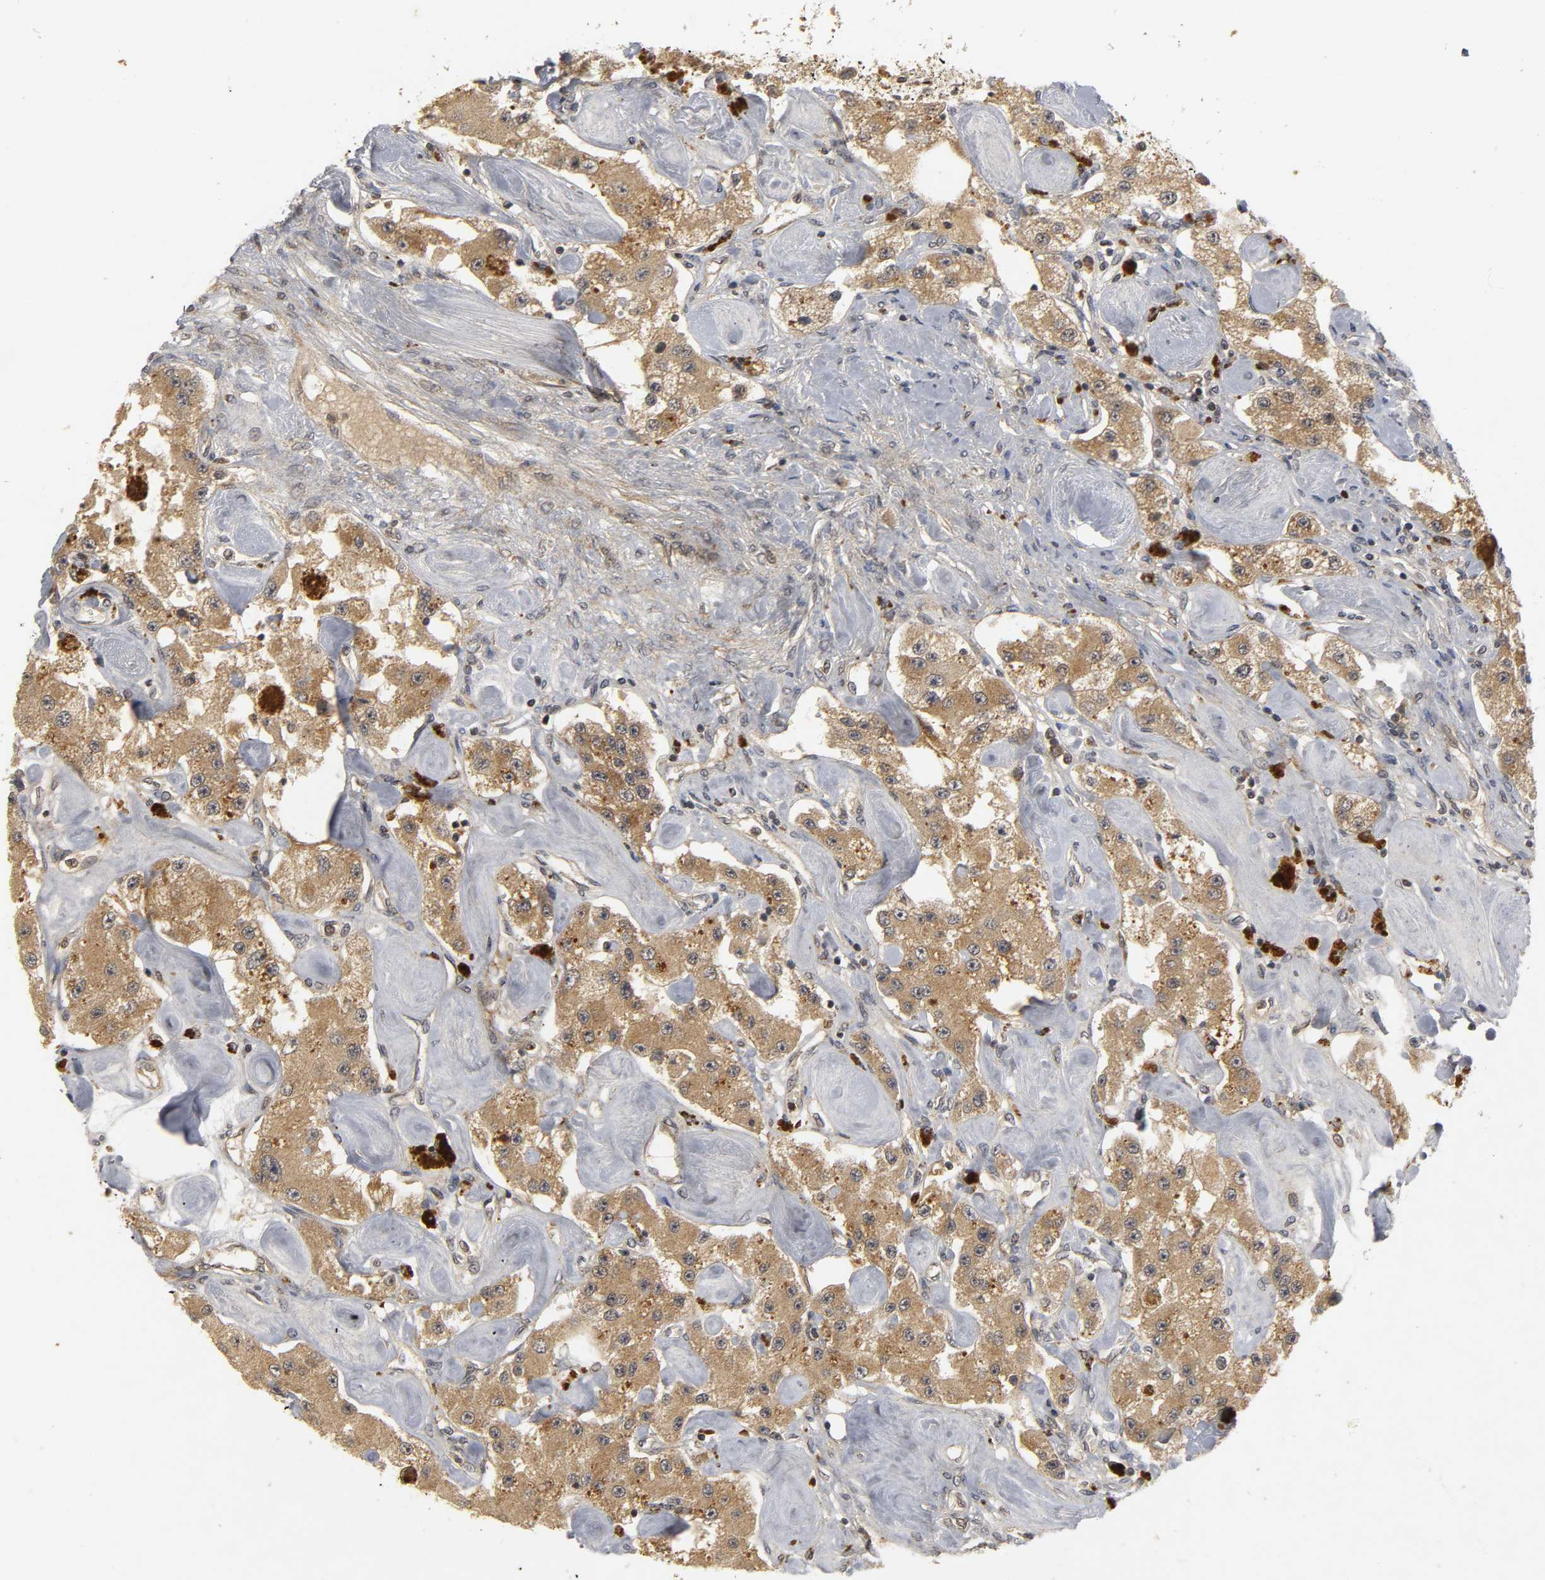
{"staining": {"intensity": "moderate", "quantity": ">75%", "location": "cytoplasmic/membranous"}, "tissue": "carcinoid", "cell_type": "Tumor cells", "image_type": "cancer", "snomed": [{"axis": "morphology", "description": "Carcinoid, malignant, NOS"}, {"axis": "topography", "description": "Pancreas"}], "caption": "This micrograph reveals immunohistochemistry staining of human malignant carcinoid, with medium moderate cytoplasmic/membranous expression in approximately >75% of tumor cells.", "gene": "TRAF6", "patient": {"sex": "male", "age": 41}}